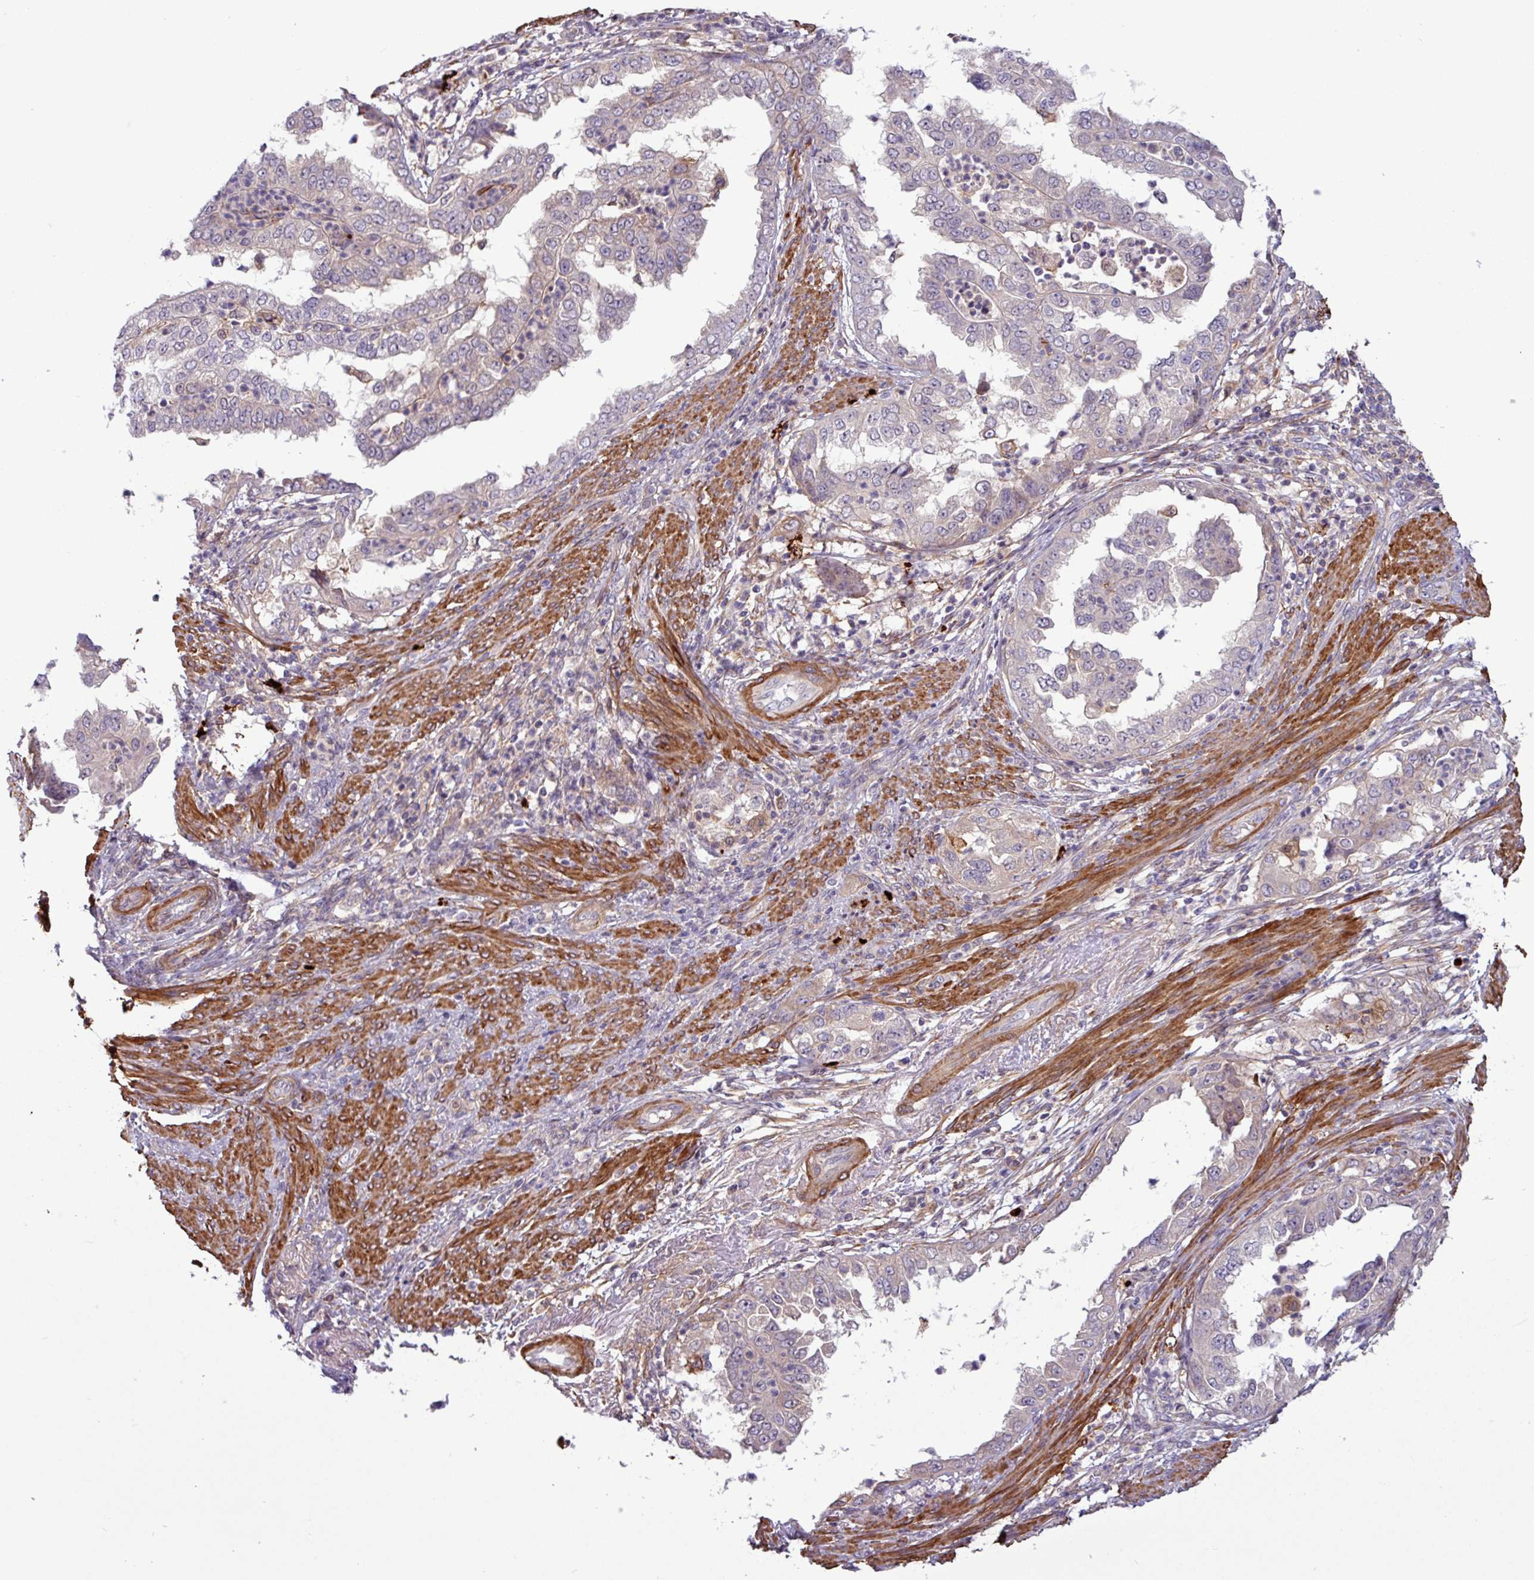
{"staining": {"intensity": "negative", "quantity": "none", "location": "none"}, "tissue": "endometrial cancer", "cell_type": "Tumor cells", "image_type": "cancer", "snomed": [{"axis": "morphology", "description": "Adenocarcinoma, NOS"}, {"axis": "topography", "description": "Endometrium"}], "caption": "The micrograph reveals no staining of tumor cells in endometrial adenocarcinoma. The staining was performed using DAB (3,3'-diaminobenzidine) to visualize the protein expression in brown, while the nuclei were stained in blue with hematoxylin (Magnification: 20x).", "gene": "PCED1A", "patient": {"sex": "female", "age": 85}}